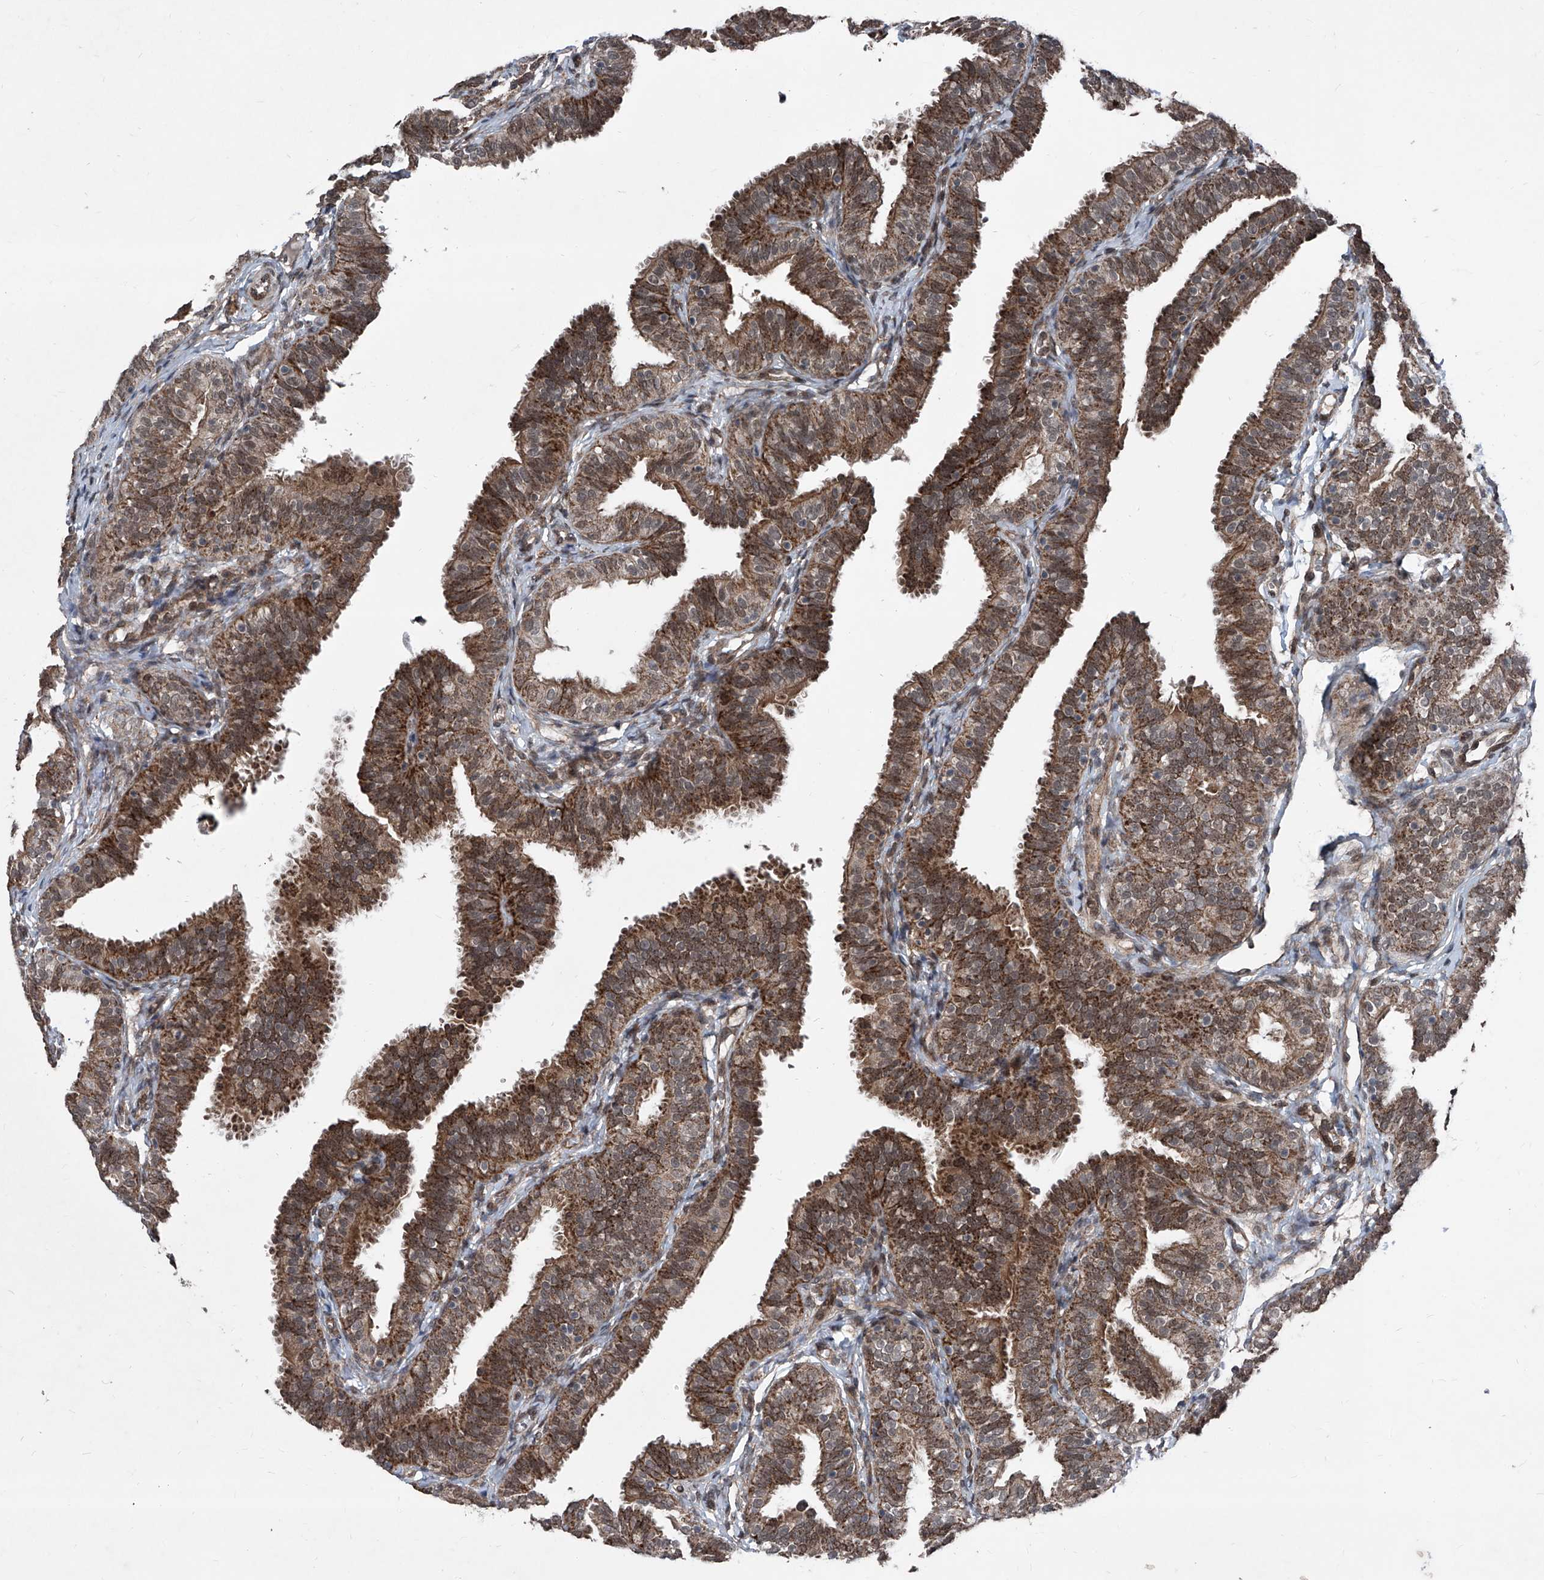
{"staining": {"intensity": "moderate", "quantity": ">75%", "location": "cytoplasmic/membranous"}, "tissue": "fallopian tube", "cell_type": "Glandular cells", "image_type": "normal", "snomed": [{"axis": "morphology", "description": "Normal tissue, NOS"}, {"axis": "topography", "description": "Fallopian tube"}], "caption": "Moderate cytoplasmic/membranous positivity for a protein is present in approximately >75% of glandular cells of unremarkable fallopian tube using IHC.", "gene": "COA7", "patient": {"sex": "female", "age": 35}}